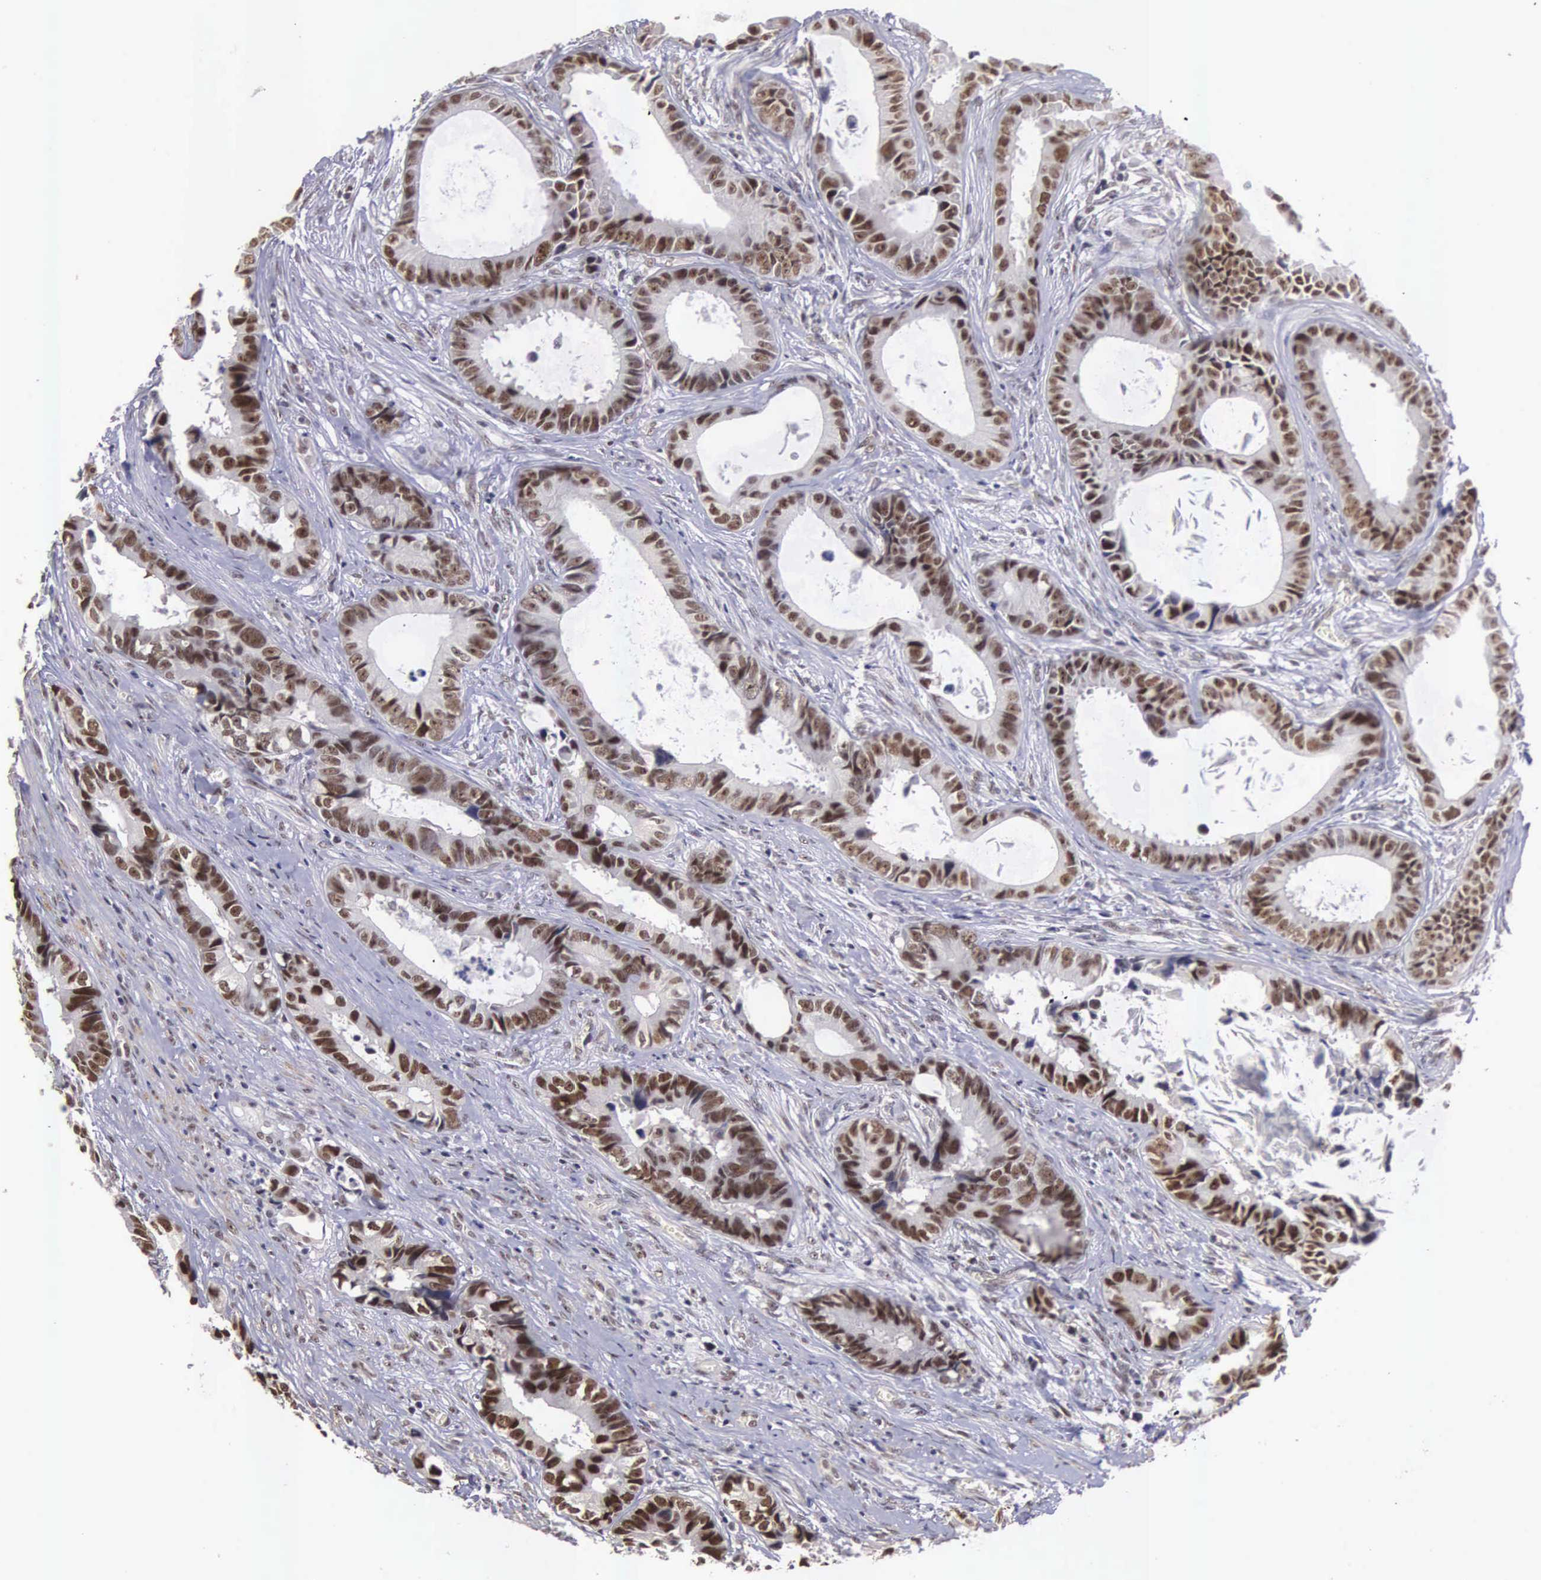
{"staining": {"intensity": "moderate", "quantity": ">75%", "location": "nuclear"}, "tissue": "colorectal cancer", "cell_type": "Tumor cells", "image_type": "cancer", "snomed": [{"axis": "morphology", "description": "Adenocarcinoma, NOS"}, {"axis": "topography", "description": "Rectum"}], "caption": "Immunohistochemistry image of neoplastic tissue: adenocarcinoma (colorectal) stained using immunohistochemistry displays medium levels of moderate protein expression localized specifically in the nuclear of tumor cells, appearing as a nuclear brown color.", "gene": "ZNF275", "patient": {"sex": "female", "age": 98}}